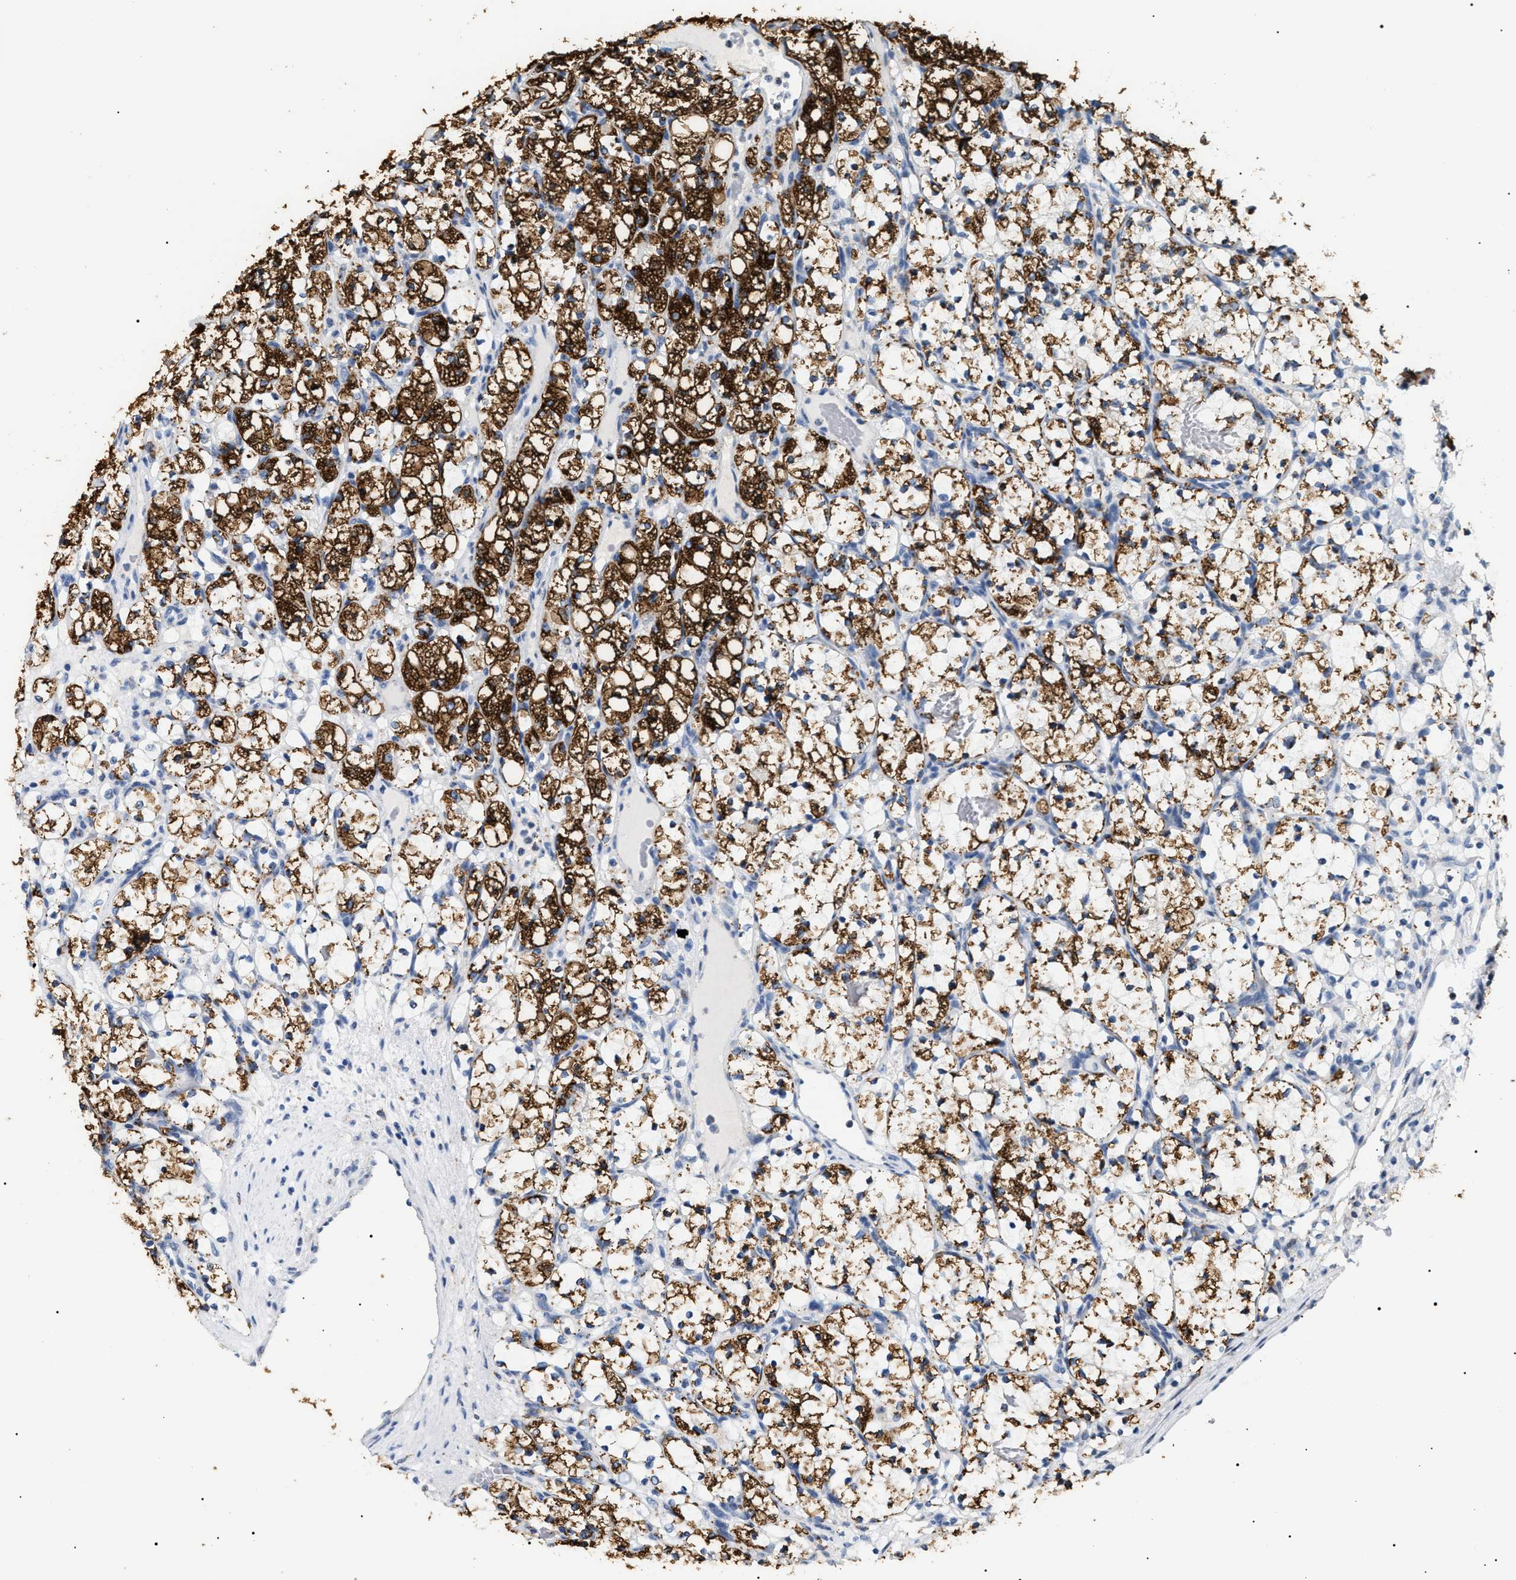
{"staining": {"intensity": "strong", "quantity": ">75%", "location": "cytoplasmic/membranous"}, "tissue": "renal cancer", "cell_type": "Tumor cells", "image_type": "cancer", "snomed": [{"axis": "morphology", "description": "Adenocarcinoma, NOS"}, {"axis": "topography", "description": "Kidney"}], "caption": "The image demonstrates a brown stain indicating the presence of a protein in the cytoplasmic/membranous of tumor cells in renal adenocarcinoma.", "gene": "HSD17B11", "patient": {"sex": "female", "age": 69}}